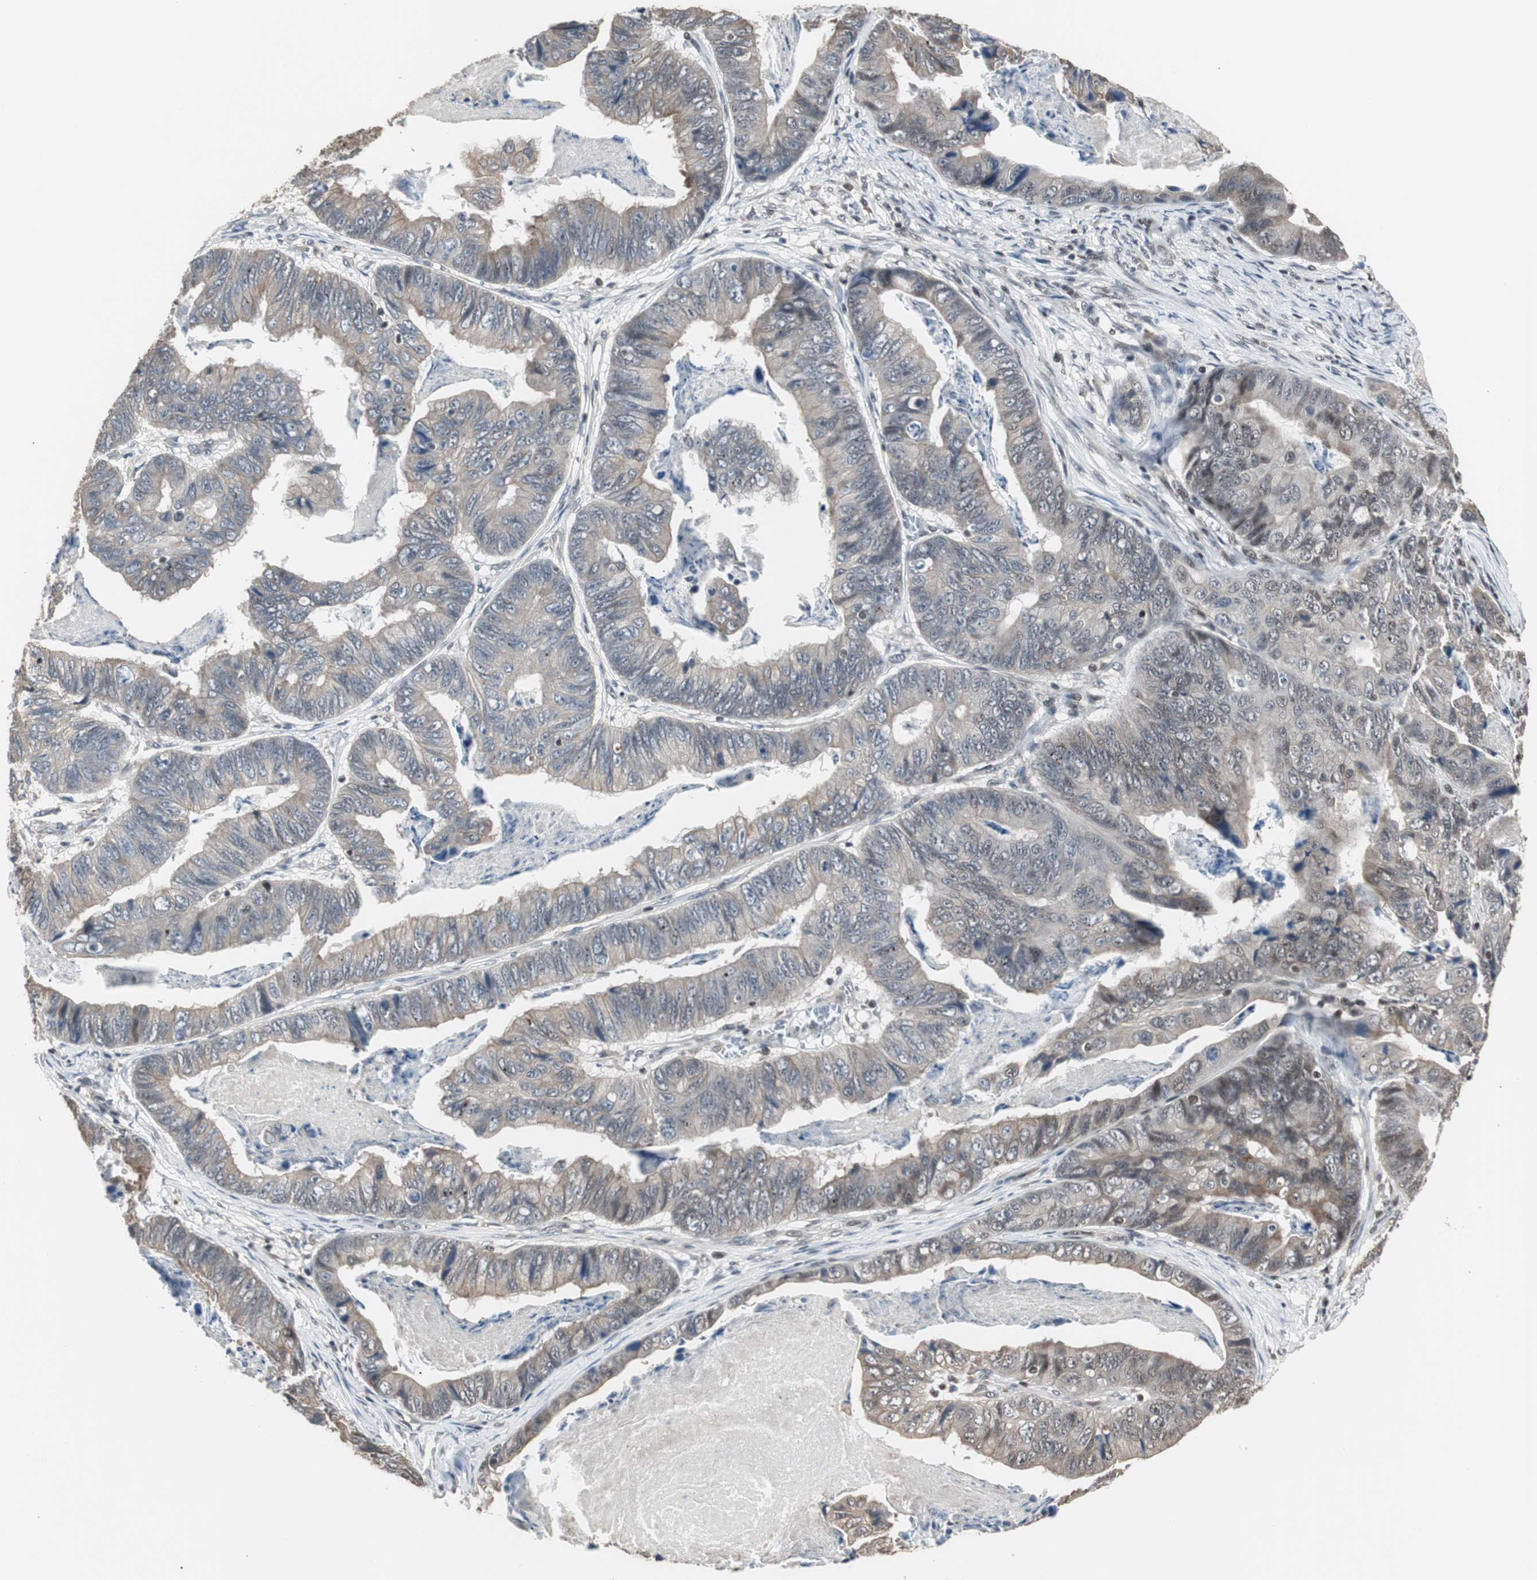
{"staining": {"intensity": "weak", "quantity": ">75%", "location": "cytoplasmic/membranous,nuclear"}, "tissue": "stomach cancer", "cell_type": "Tumor cells", "image_type": "cancer", "snomed": [{"axis": "morphology", "description": "Adenocarcinoma, NOS"}, {"axis": "topography", "description": "Stomach, lower"}], "caption": "High-power microscopy captured an immunohistochemistry micrograph of stomach cancer, revealing weak cytoplasmic/membranous and nuclear expression in approximately >75% of tumor cells.", "gene": "TERF2IP", "patient": {"sex": "male", "age": 77}}